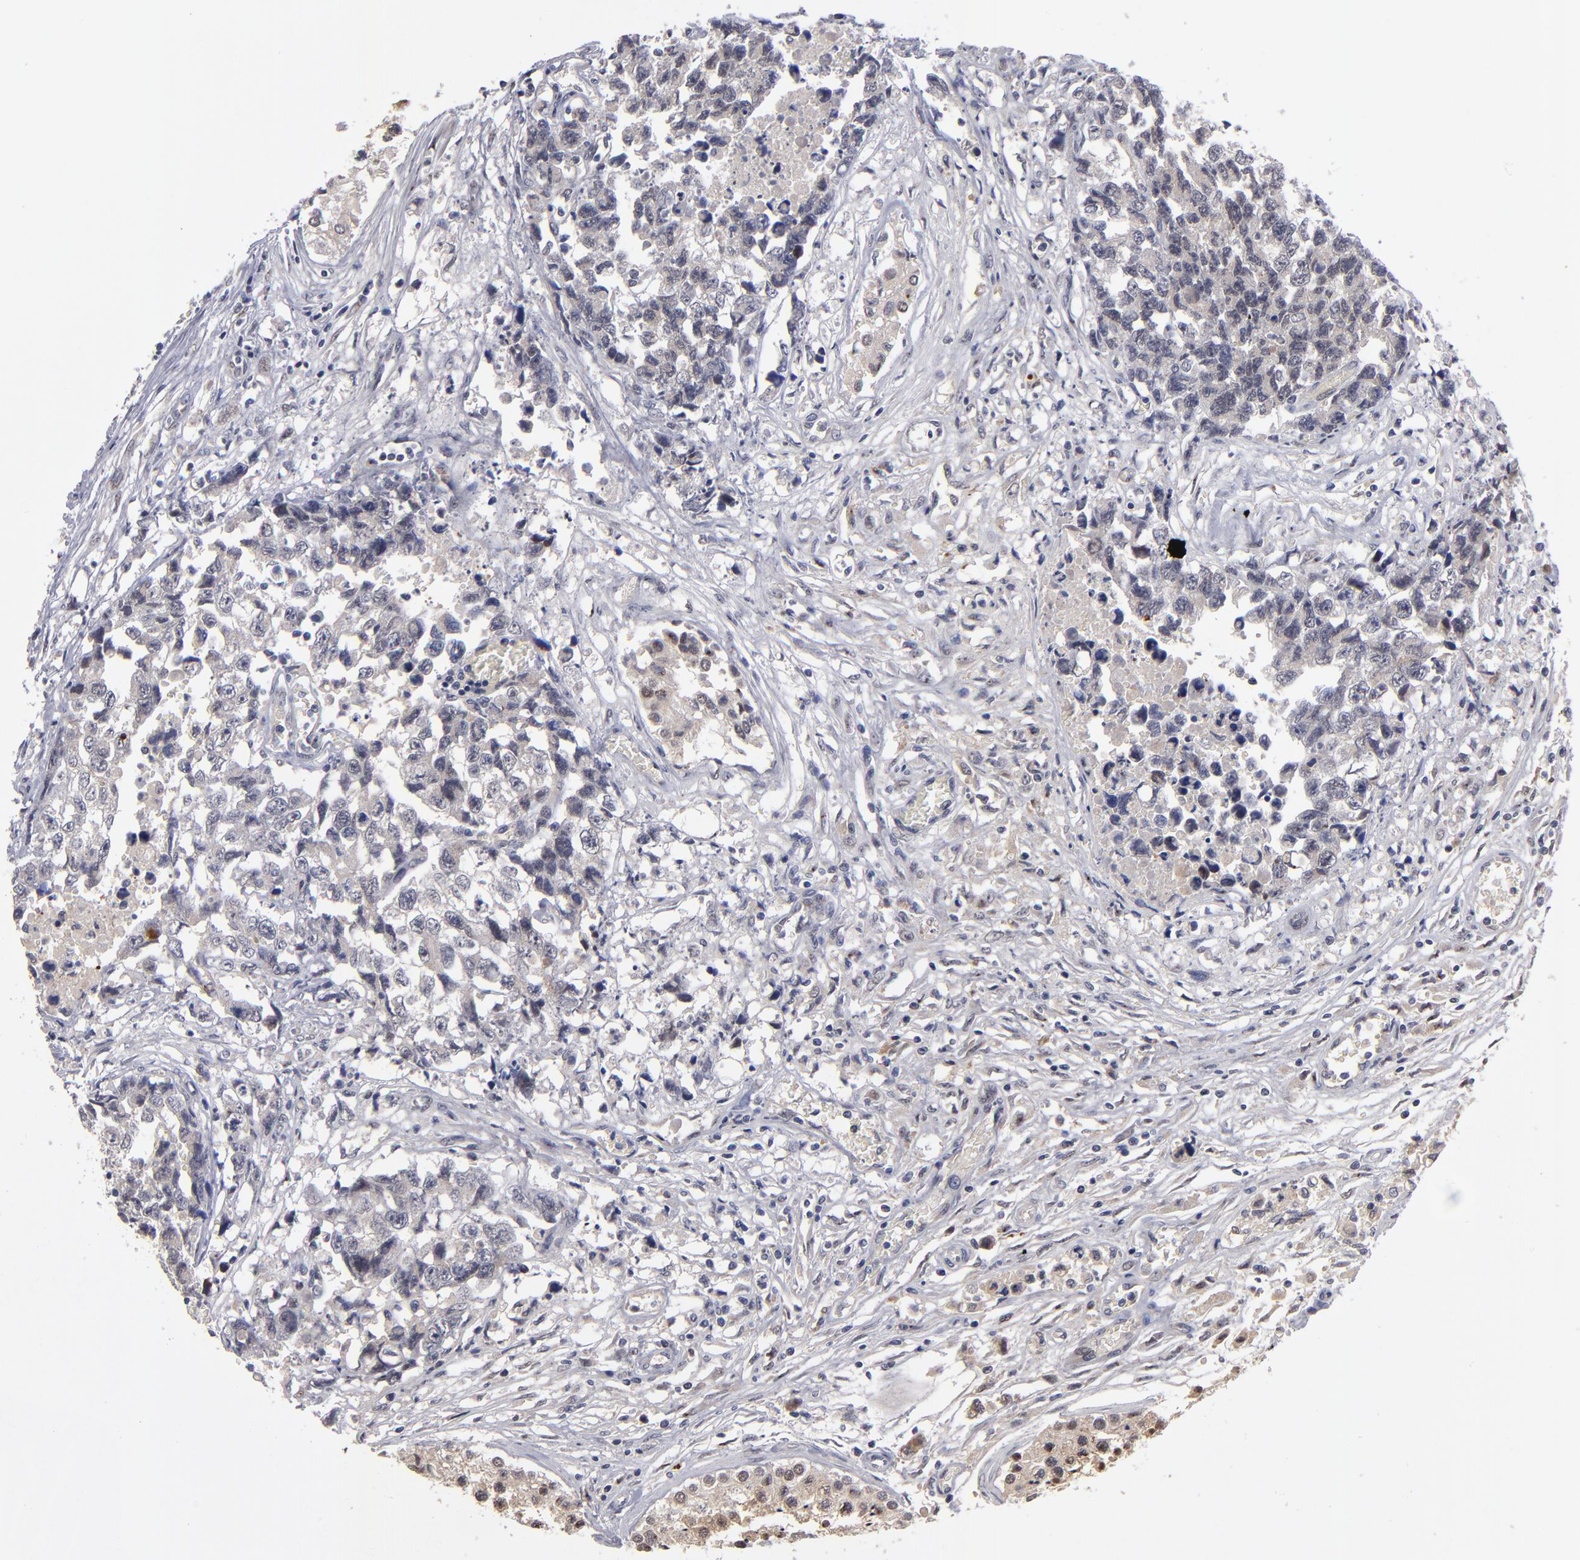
{"staining": {"intensity": "negative", "quantity": "none", "location": "none"}, "tissue": "testis cancer", "cell_type": "Tumor cells", "image_type": "cancer", "snomed": [{"axis": "morphology", "description": "Carcinoma, Embryonal, NOS"}, {"axis": "topography", "description": "Testis"}], "caption": "Tumor cells show no significant staining in testis embryonal carcinoma. (DAB immunohistochemistry with hematoxylin counter stain).", "gene": "EXD2", "patient": {"sex": "male", "age": 31}}